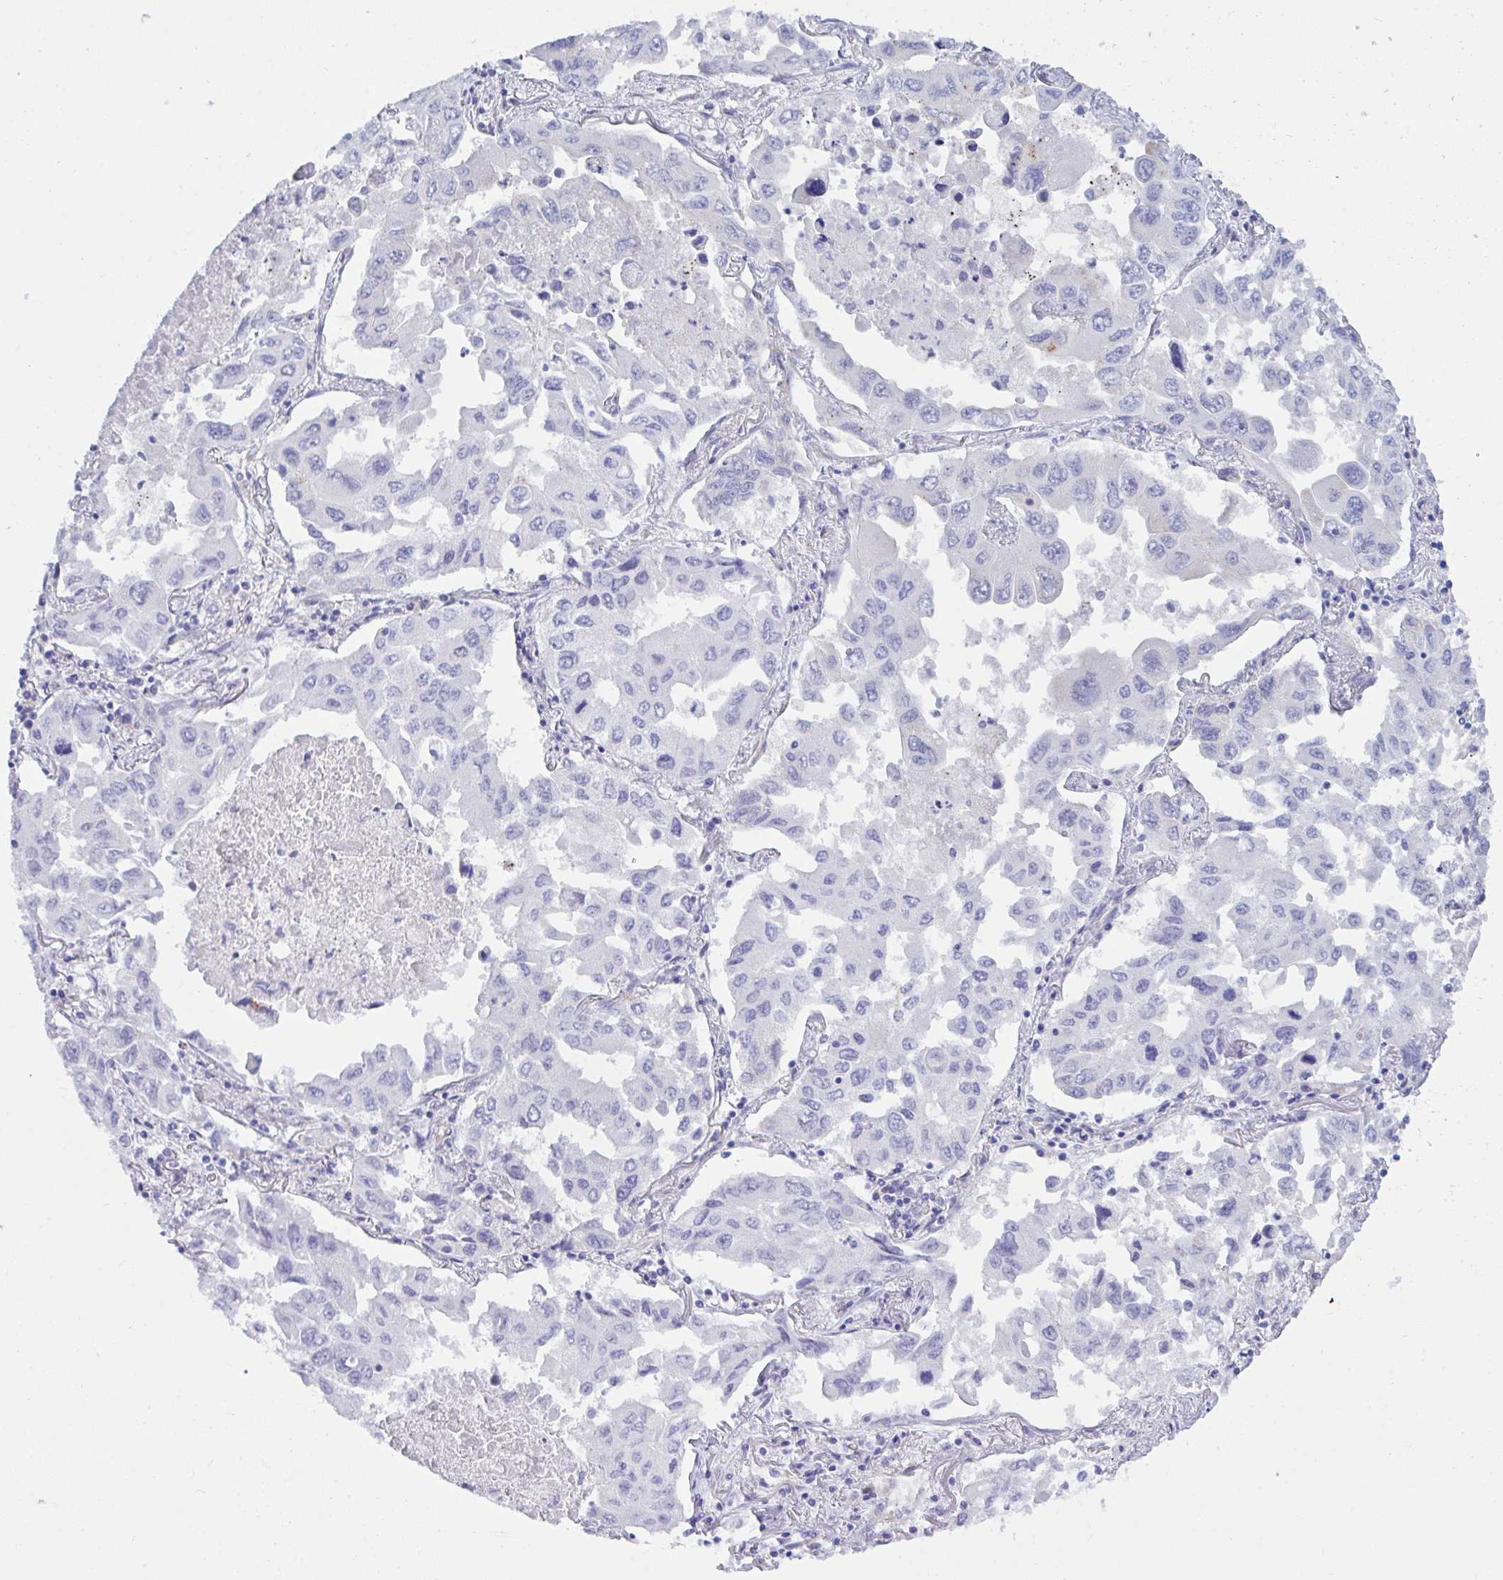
{"staining": {"intensity": "negative", "quantity": "none", "location": "none"}, "tissue": "lung cancer", "cell_type": "Tumor cells", "image_type": "cancer", "snomed": [{"axis": "morphology", "description": "Adenocarcinoma, NOS"}, {"axis": "topography", "description": "Lung"}], "caption": "Immunohistochemical staining of human lung adenocarcinoma demonstrates no significant expression in tumor cells.", "gene": "GAB1", "patient": {"sex": "male", "age": 64}}